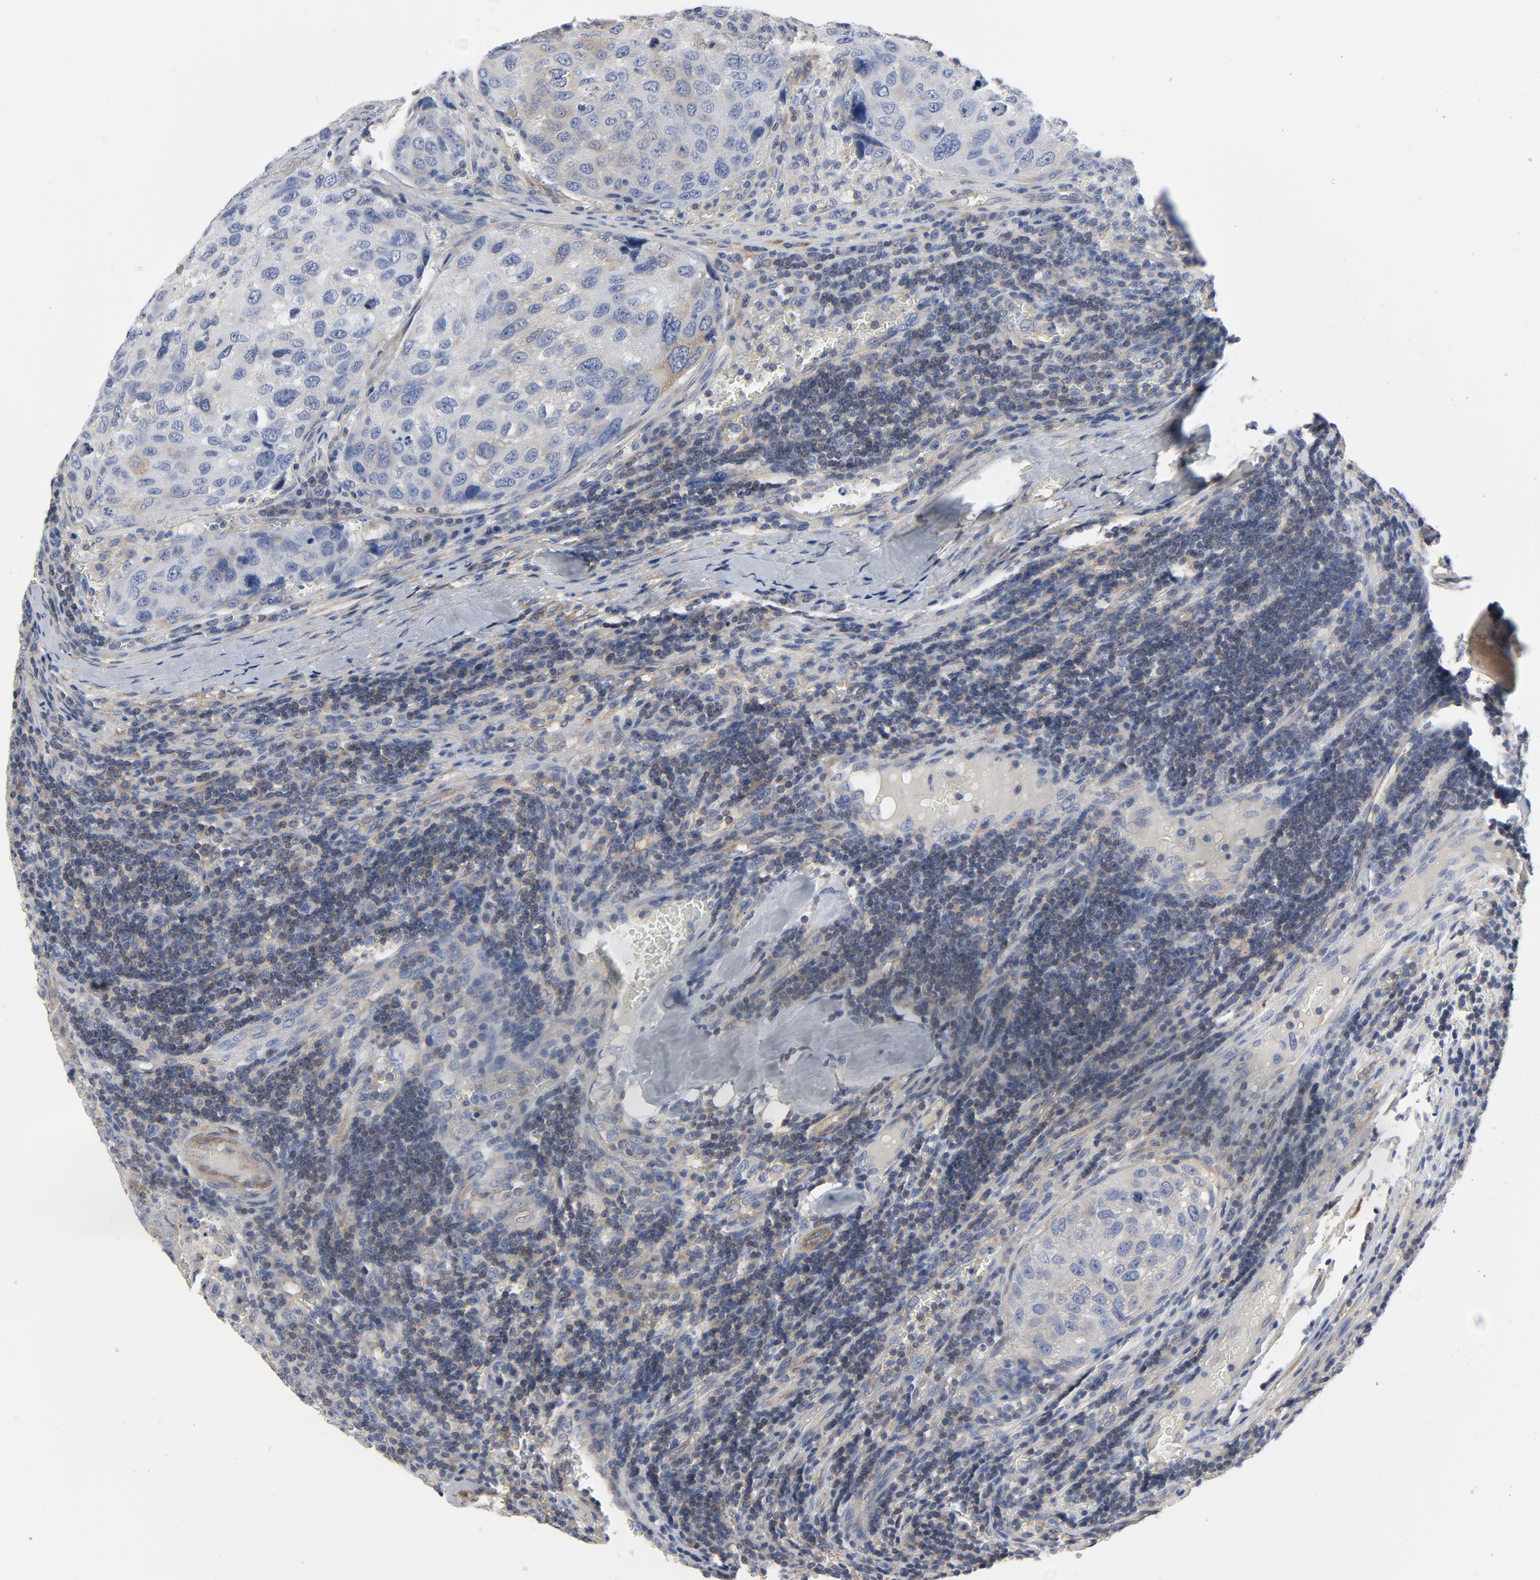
{"staining": {"intensity": "moderate", "quantity": "25%-75%", "location": "cytoplasmic/membranous"}, "tissue": "urothelial cancer", "cell_type": "Tumor cells", "image_type": "cancer", "snomed": [{"axis": "morphology", "description": "Urothelial carcinoma, High grade"}, {"axis": "topography", "description": "Lymph node"}, {"axis": "topography", "description": "Urinary bladder"}], "caption": "Immunohistochemistry (IHC) micrograph of neoplastic tissue: urothelial cancer stained using immunohistochemistry (IHC) displays medium levels of moderate protein expression localized specifically in the cytoplasmic/membranous of tumor cells, appearing as a cytoplasmic/membranous brown color.", "gene": "DYNLT3", "patient": {"sex": "male", "age": 51}}